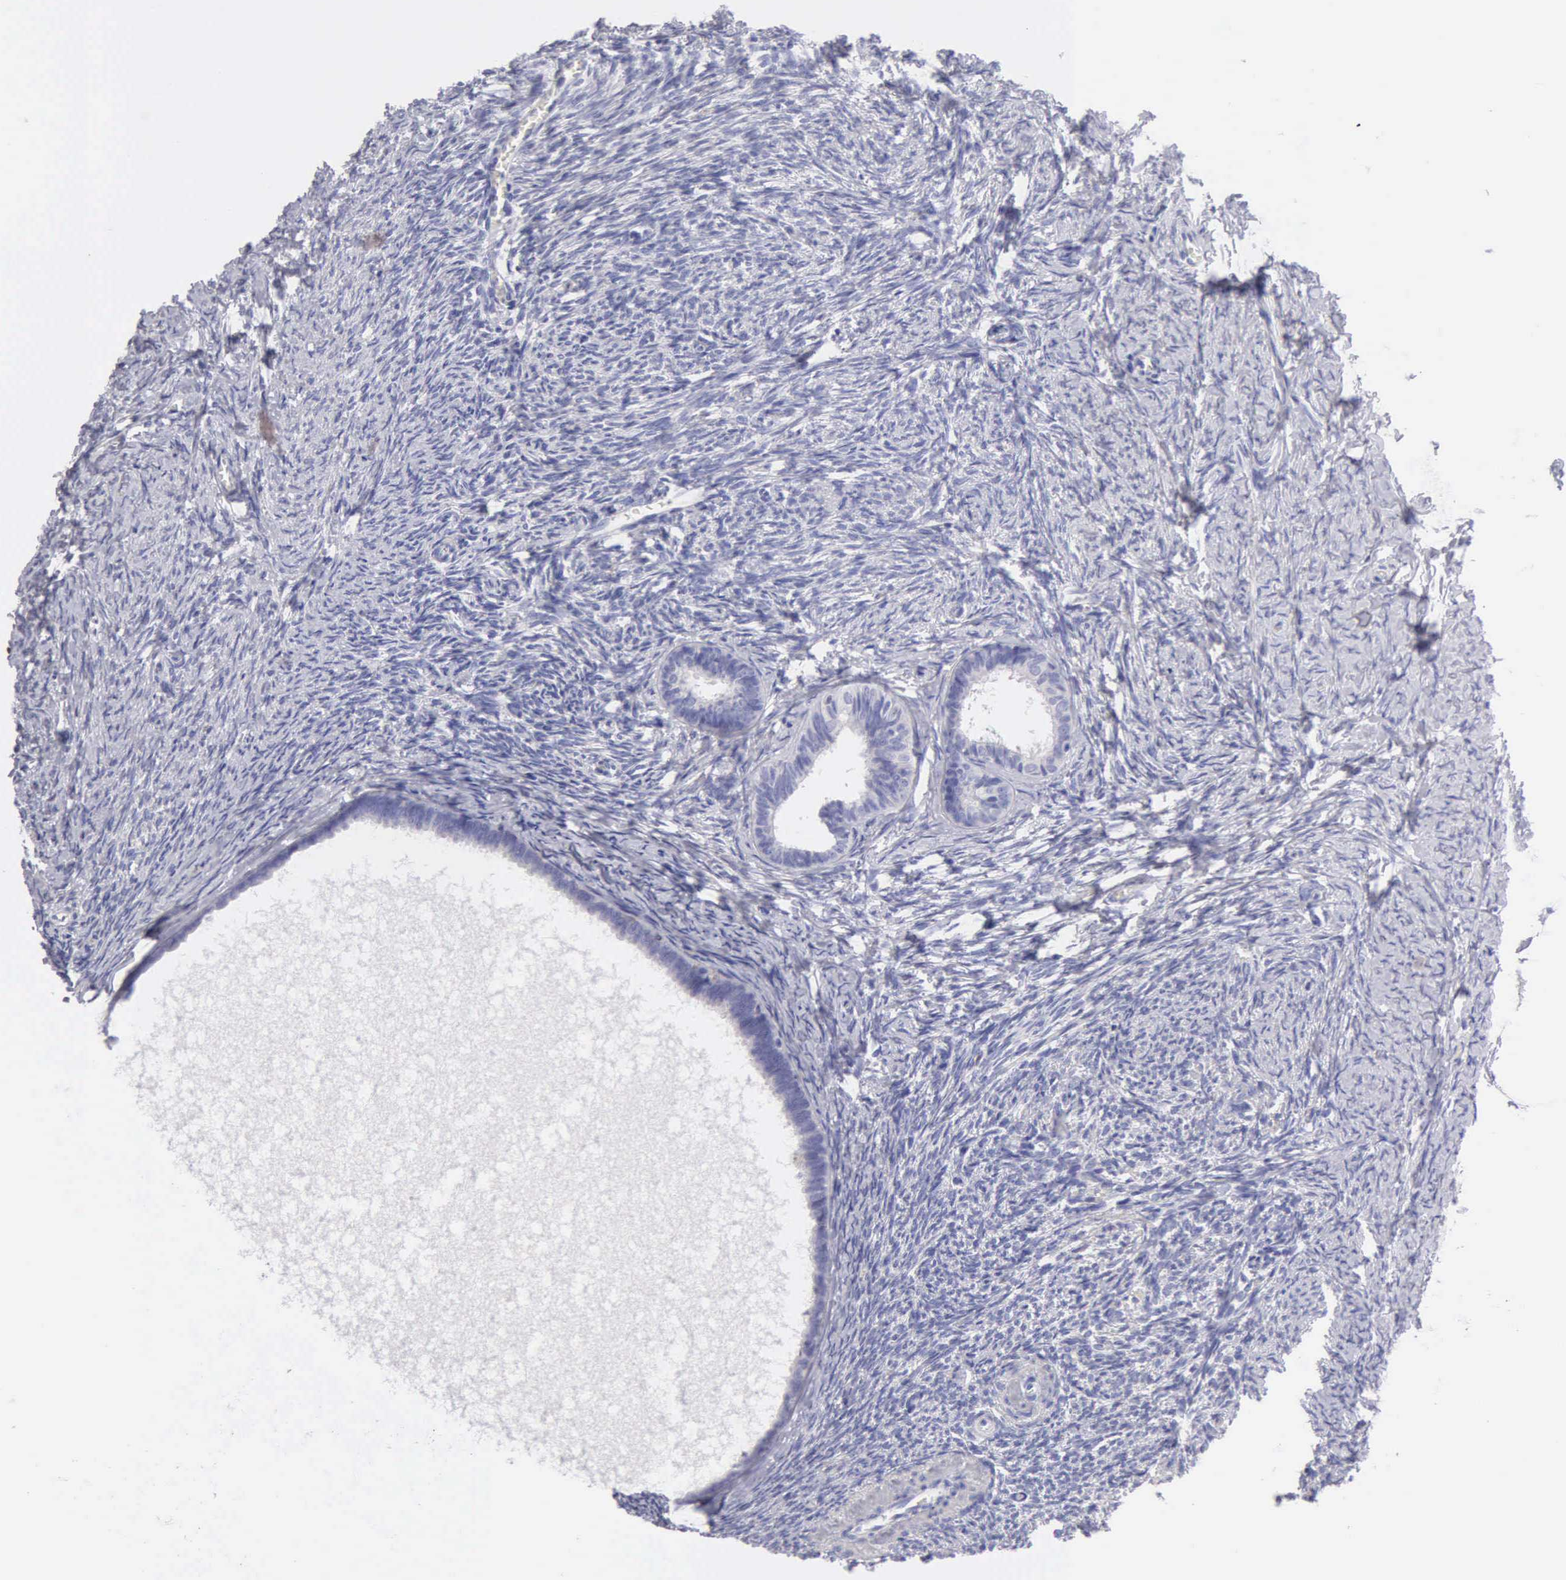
{"staining": {"intensity": "negative", "quantity": "none", "location": "none"}, "tissue": "ovary", "cell_type": "Follicle cells", "image_type": "normal", "snomed": [{"axis": "morphology", "description": "Normal tissue, NOS"}, {"axis": "topography", "description": "Ovary"}], "caption": "This photomicrograph is of benign ovary stained with IHC to label a protein in brown with the nuclei are counter-stained blue. There is no expression in follicle cells. (Immunohistochemistry (ihc), brightfield microscopy, high magnification).", "gene": "TYRP1", "patient": {"sex": "female", "age": 54}}